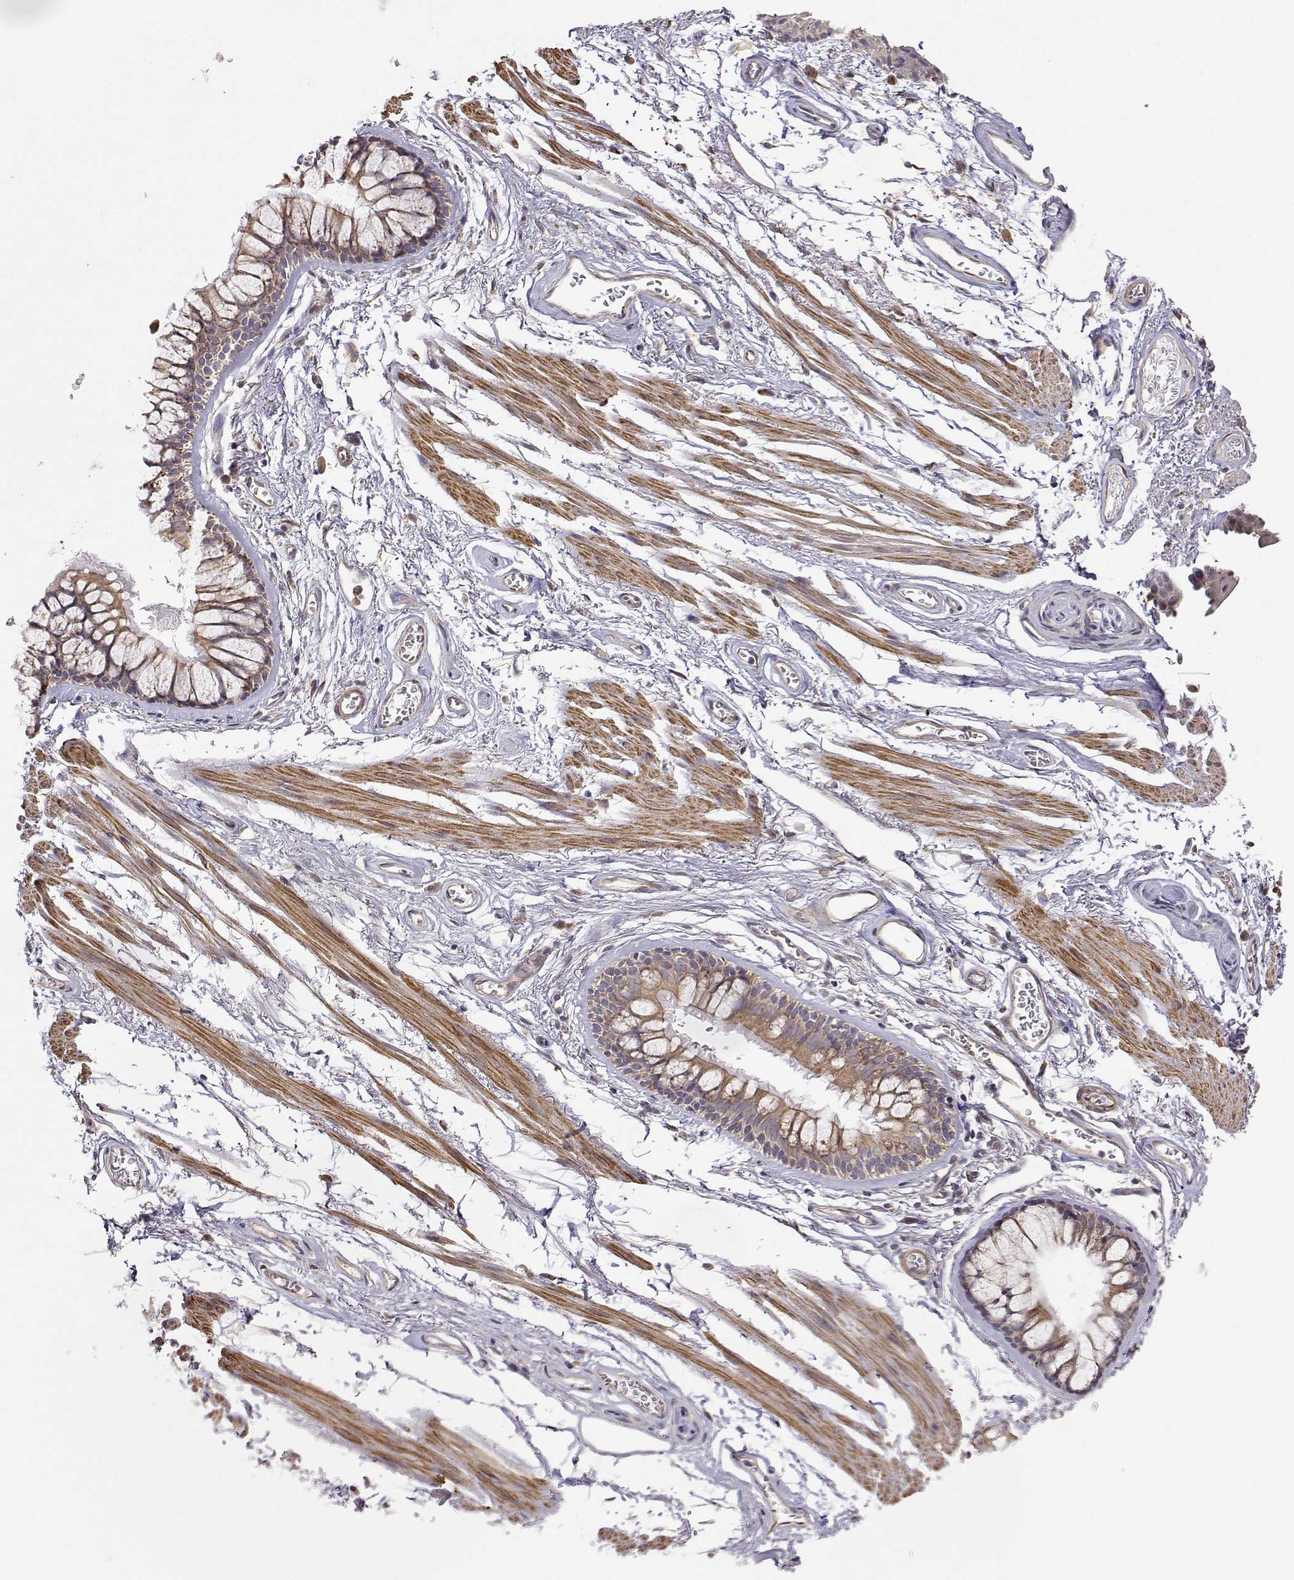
{"staining": {"intensity": "negative", "quantity": "none", "location": "none"}, "tissue": "soft tissue", "cell_type": "Chondrocytes", "image_type": "normal", "snomed": [{"axis": "morphology", "description": "Normal tissue, NOS"}, {"axis": "topography", "description": "Cartilage tissue"}, {"axis": "topography", "description": "Bronchus"}], "caption": "Human soft tissue stained for a protein using immunohistochemistry displays no expression in chondrocytes.", "gene": "PAIP1", "patient": {"sex": "female", "age": 79}}